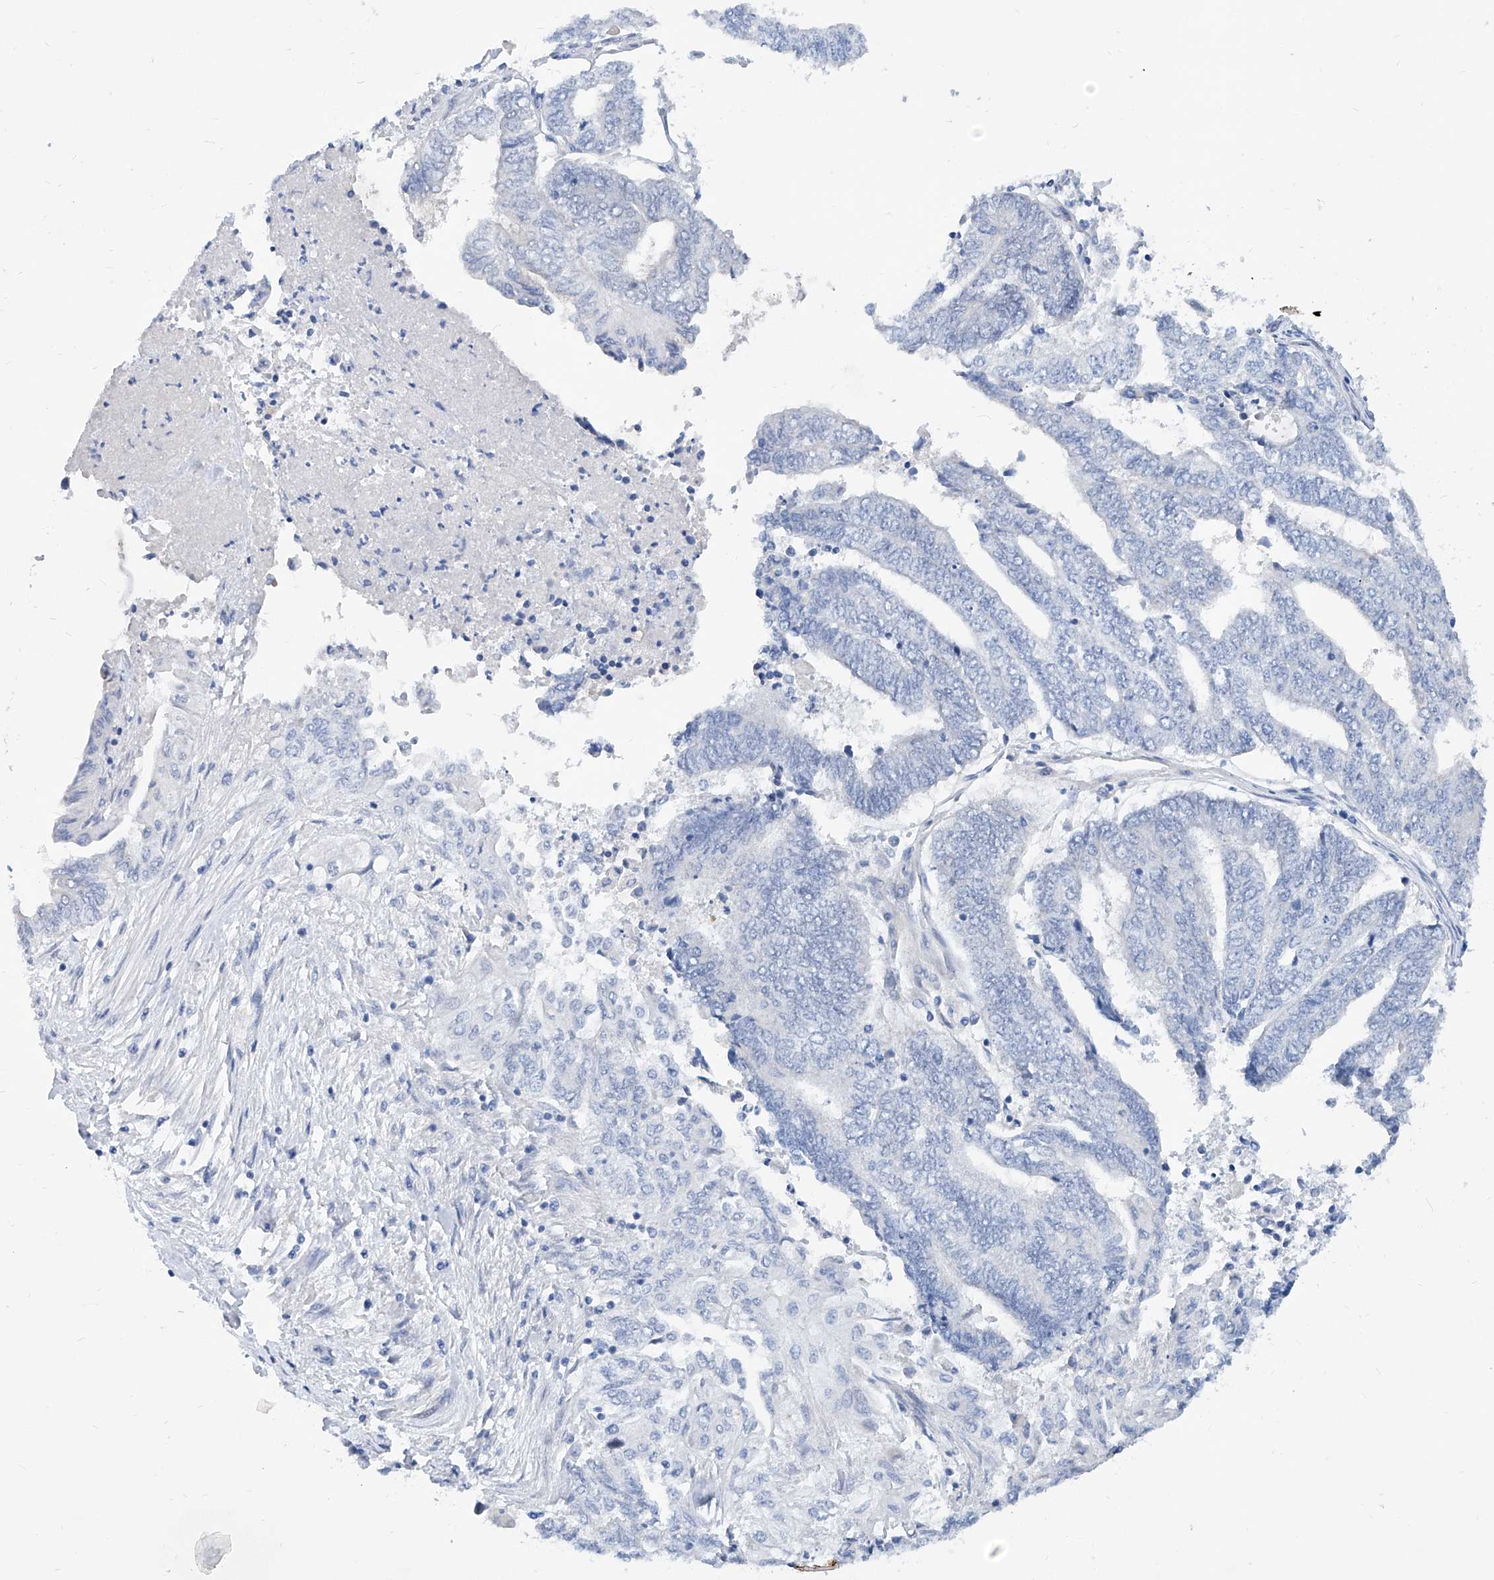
{"staining": {"intensity": "negative", "quantity": "none", "location": "none"}, "tissue": "endometrial cancer", "cell_type": "Tumor cells", "image_type": "cancer", "snomed": [{"axis": "morphology", "description": "Adenocarcinoma, NOS"}, {"axis": "topography", "description": "Uterus"}, {"axis": "topography", "description": "Endometrium"}], "caption": "Endometrial cancer stained for a protein using IHC demonstrates no staining tumor cells.", "gene": "BPTF", "patient": {"sex": "female", "age": 70}}